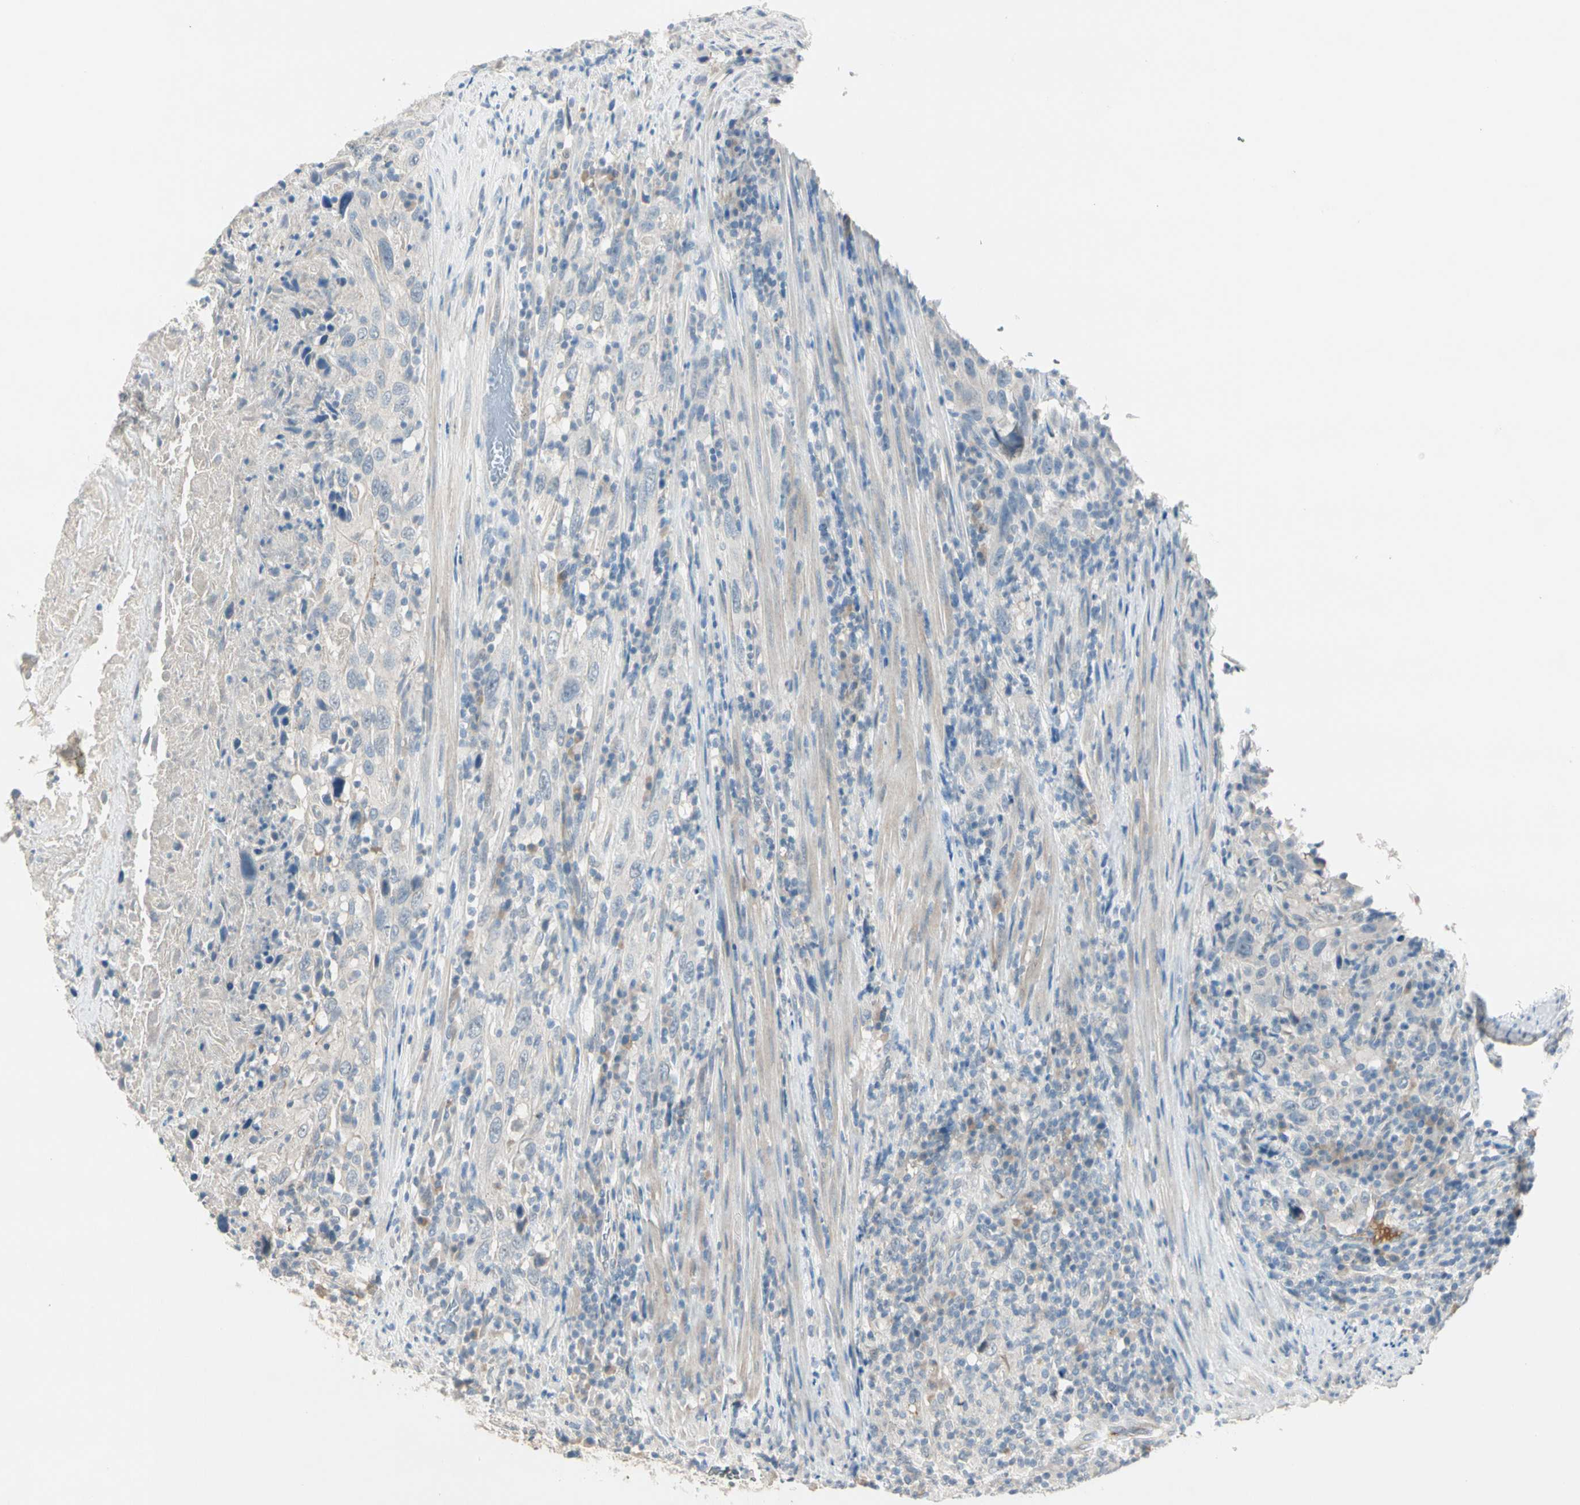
{"staining": {"intensity": "negative", "quantity": "none", "location": "none"}, "tissue": "urothelial cancer", "cell_type": "Tumor cells", "image_type": "cancer", "snomed": [{"axis": "morphology", "description": "Urothelial carcinoma, High grade"}, {"axis": "topography", "description": "Urinary bladder"}], "caption": "Immunohistochemistry (IHC) of urothelial carcinoma (high-grade) reveals no expression in tumor cells.", "gene": "SERPIND1", "patient": {"sex": "male", "age": 61}}